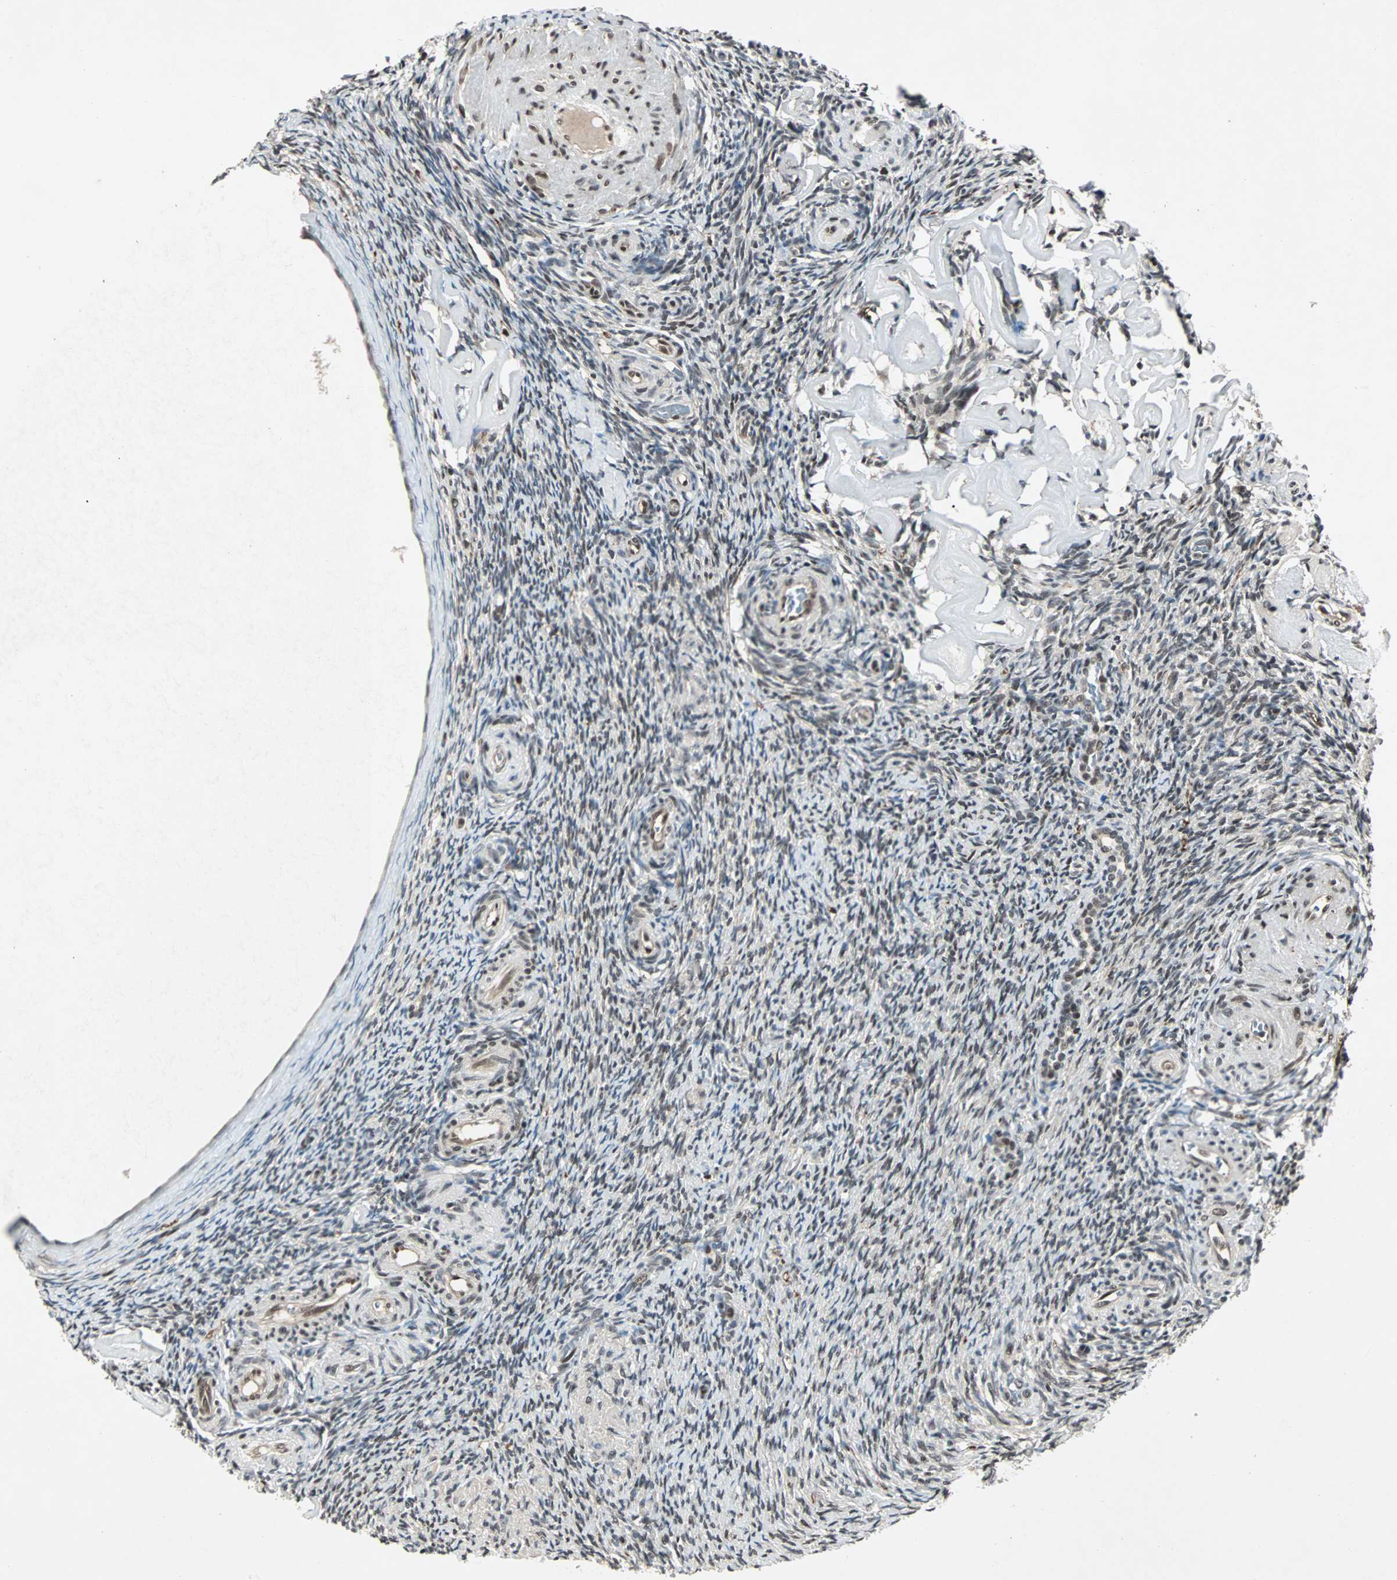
{"staining": {"intensity": "moderate", "quantity": "25%-75%", "location": "nuclear"}, "tissue": "ovary", "cell_type": "Ovarian stroma cells", "image_type": "normal", "snomed": [{"axis": "morphology", "description": "Normal tissue, NOS"}, {"axis": "topography", "description": "Ovary"}], "caption": "Ovarian stroma cells show medium levels of moderate nuclear positivity in approximately 25%-75% of cells in normal ovary.", "gene": "ACLY", "patient": {"sex": "female", "age": 60}}